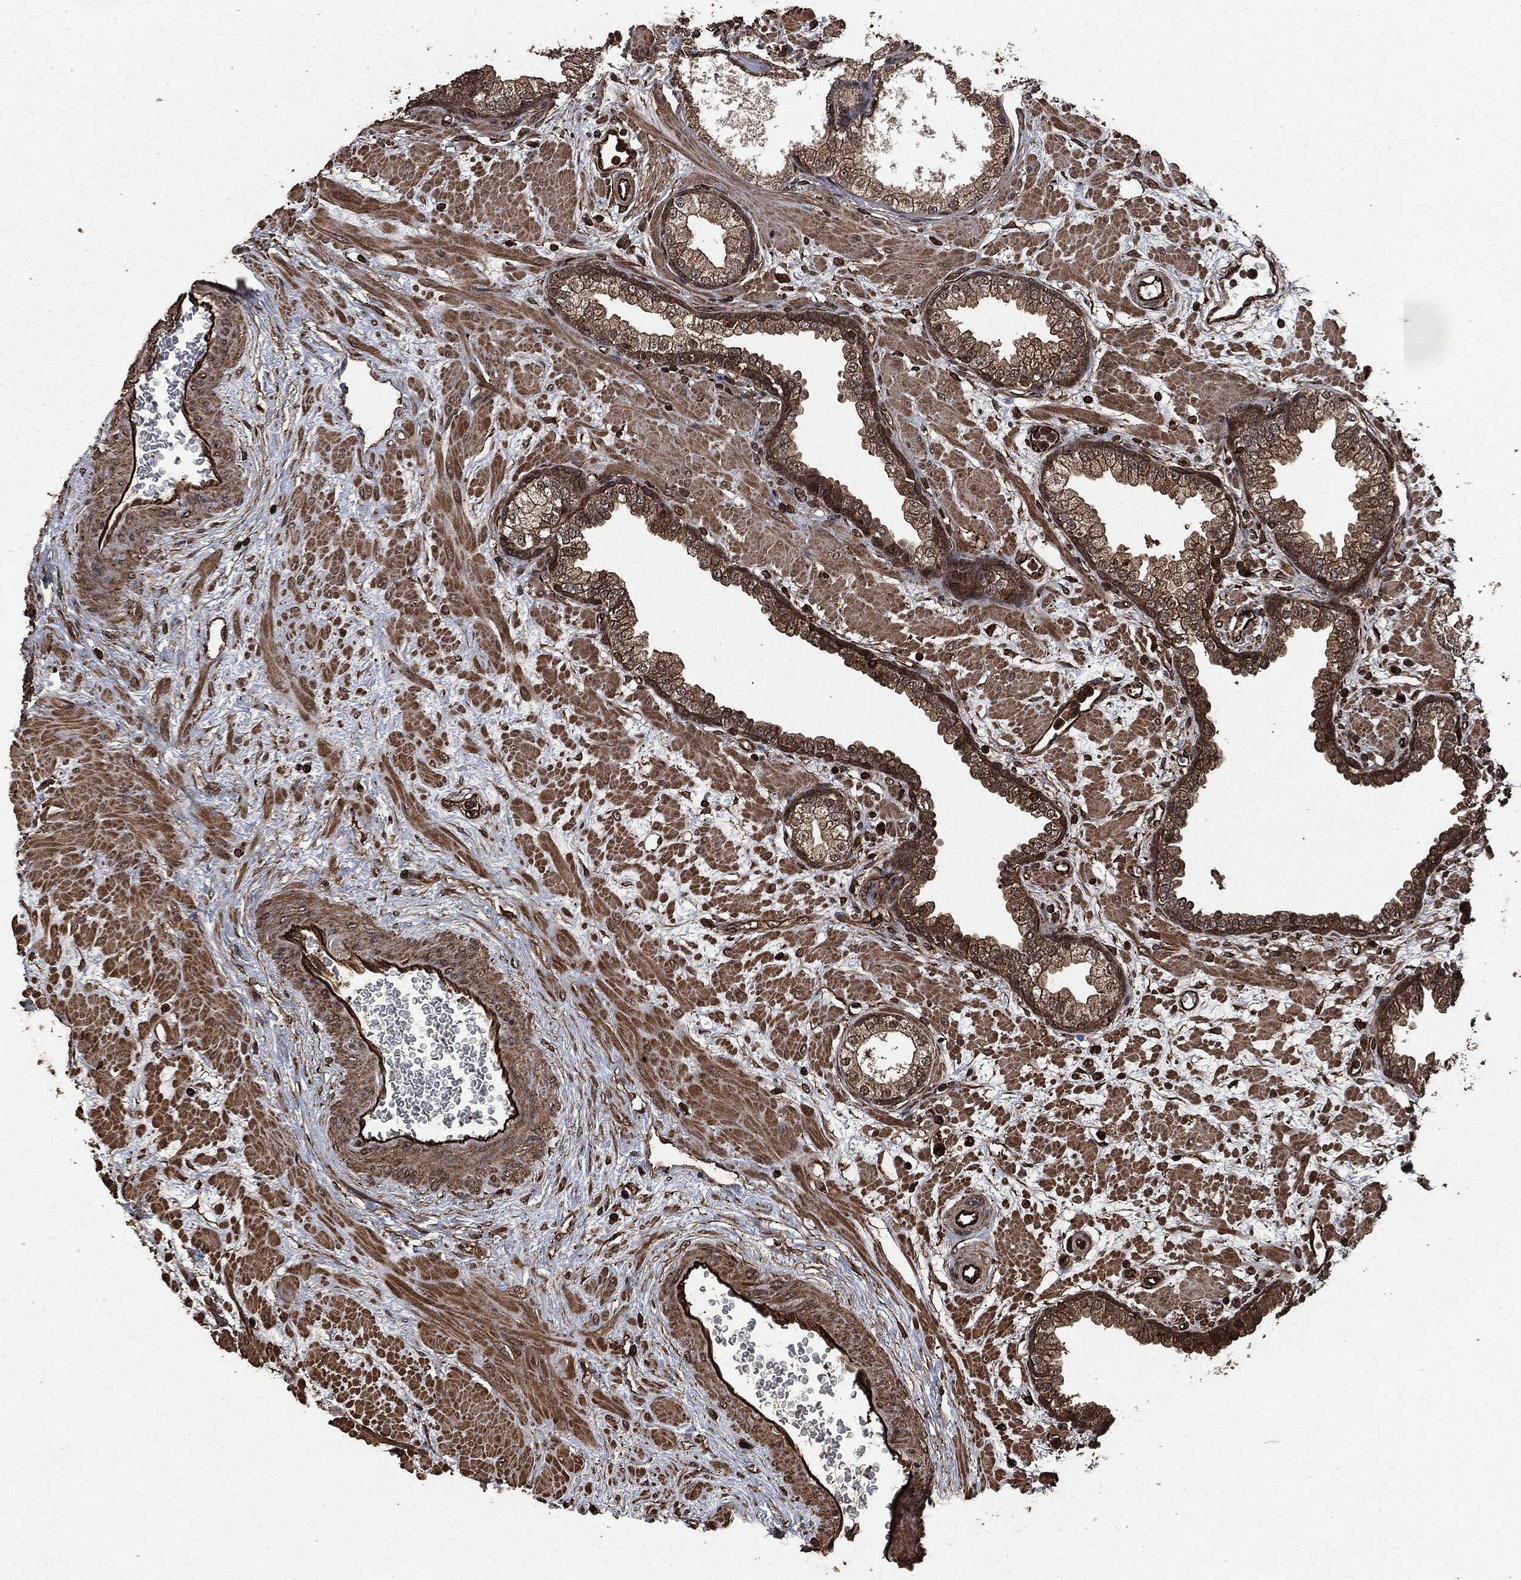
{"staining": {"intensity": "strong", "quantity": "<25%", "location": "cytoplasmic/membranous"}, "tissue": "prostate", "cell_type": "Glandular cells", "image_type": "normal", "snomed": [{"axis": "morphology", "description": "Normal tissue, NOS"}, {"axis": "topography", "description": "Prostate"}], "caption": "IHC photomicrograph of unremarkable prostate: prostate stained using immunohistochemistry (IHC) shows medium levels of strong protein expression localized specifically in the cytoplasmic/membranous of glandular cells, appearing as a cytoplasmic/membranous brown color.", "gene": "HRAS", "patient": {"sex": "male", "age": 63}}